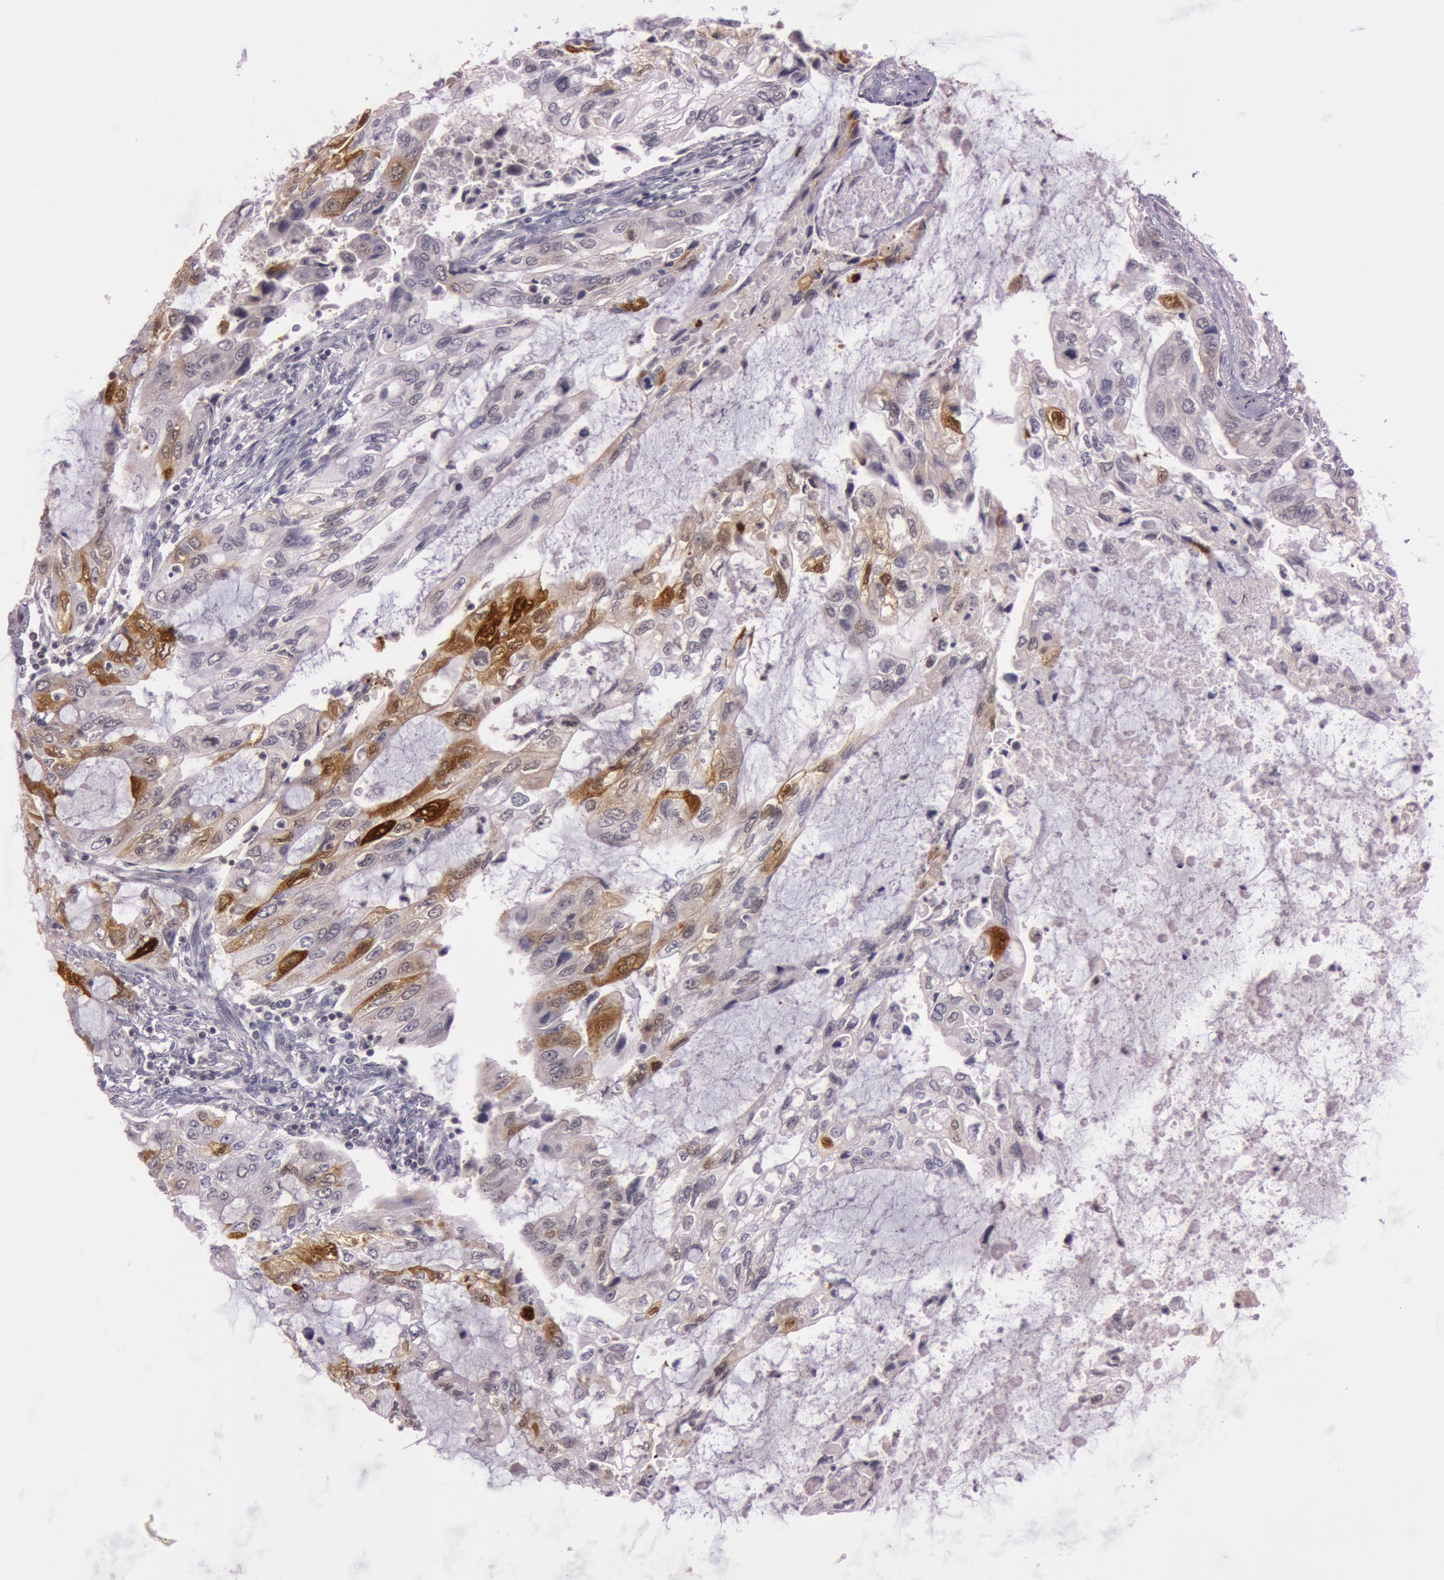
{"staining": {"intensity": "moderate", "quantity": "25%-75%", "location": "cytoplasmic/membranous"}, "tissue": "stomach cancer", "cell_type": "Tumor cells", "image_type": "cancer", "snomed": [{"axis": "morphology", "description": "Adenocarcinoma, NOS"}, {"axis": "topography", "description": "Stomach, upper"}], "caption": "Moderate cytoplasmic/membranous staining is identified in about 25%-75% of tumor cells in stomach cancer.", "gene": "S100A7", "patient": {"sex": "female", "age": 52}}